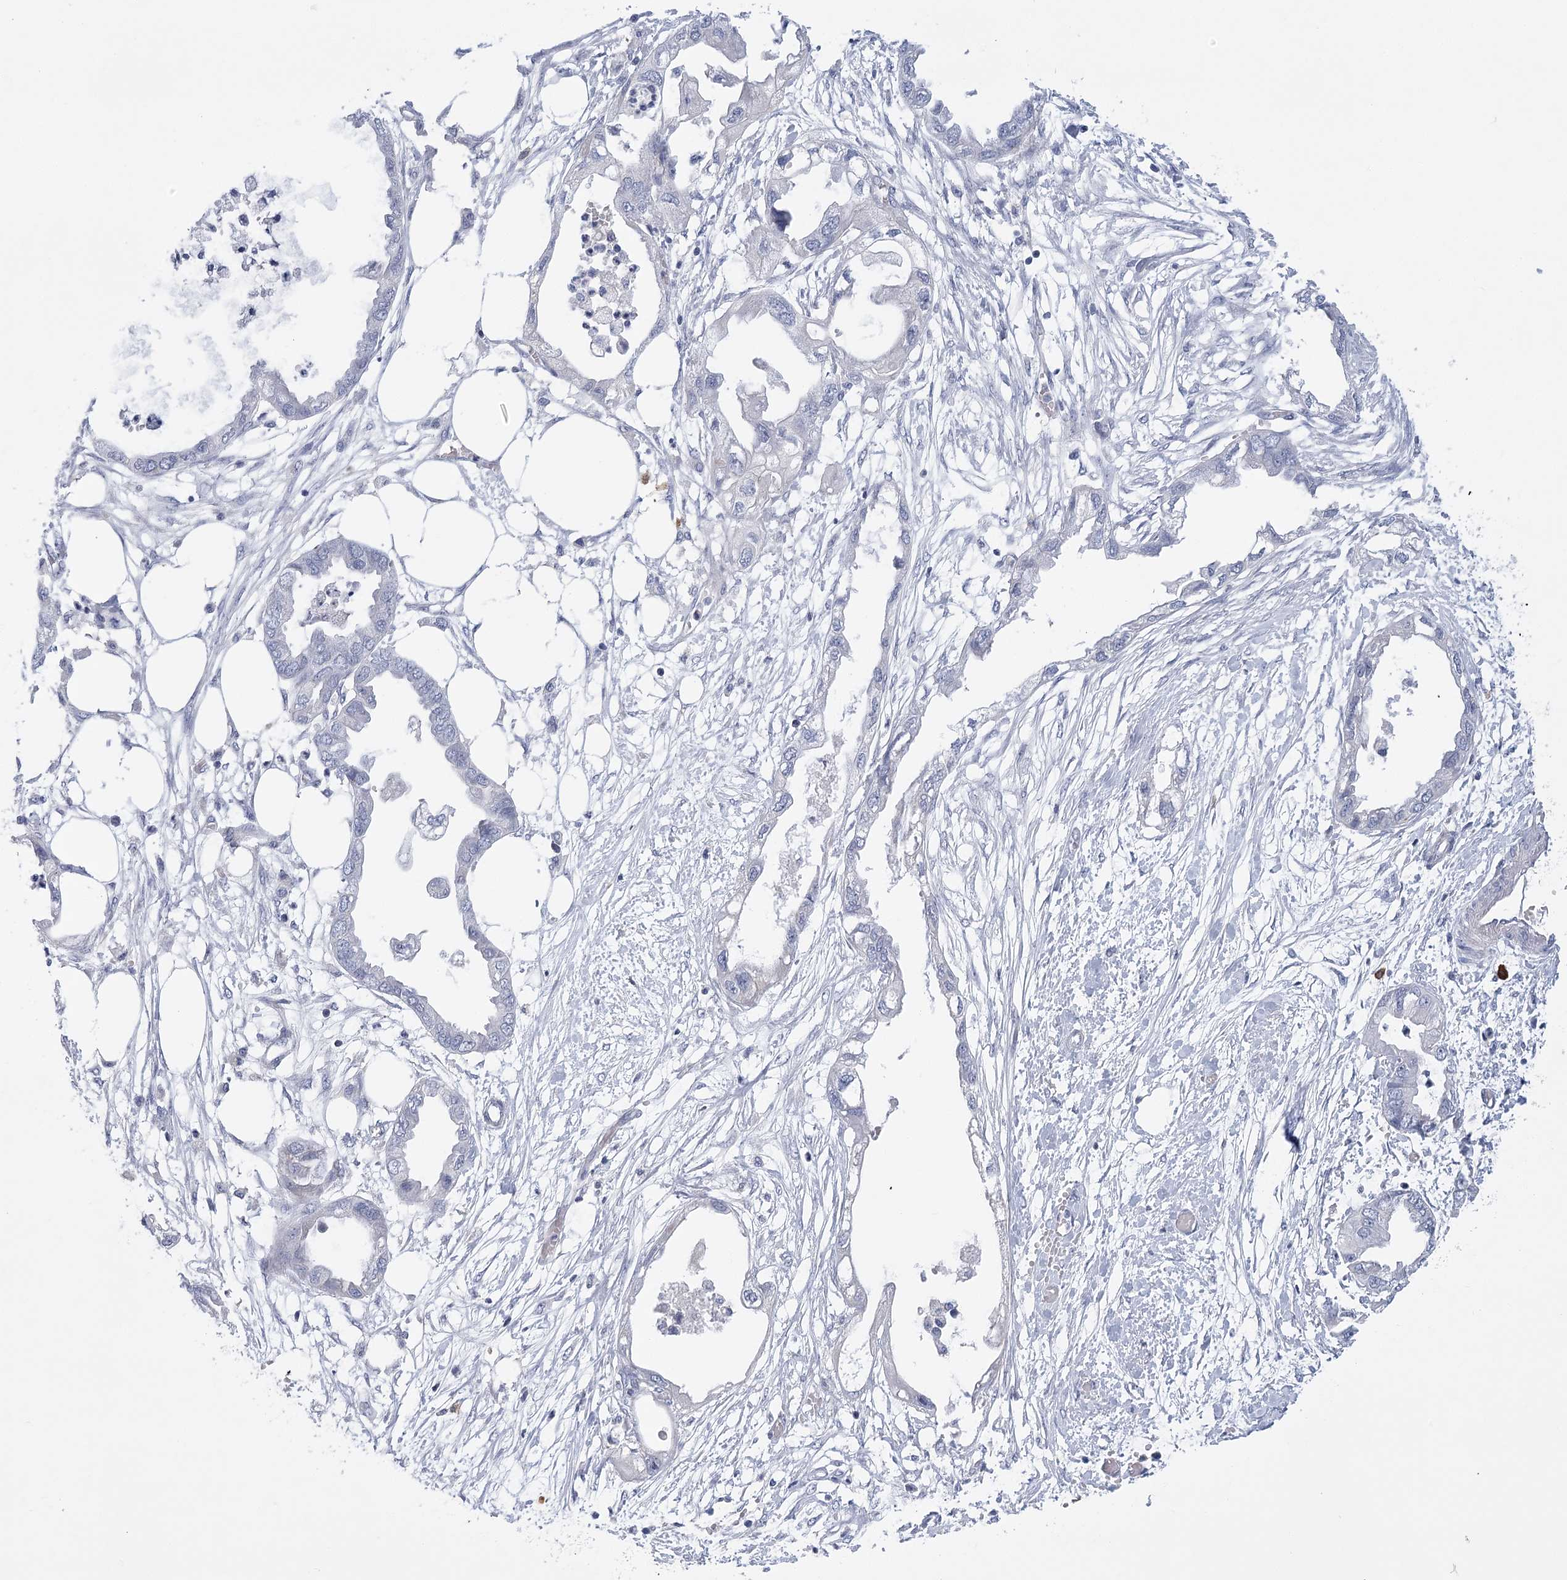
{"staining": {"intensity": "negative", "quantity": "none", "location": "none"}, "tissue": "endometrial cancer", "cell_type": "Tumor cells", "image_type": "cancer", "snomed": [{"axis": "morphology", "description": "Adenocarcinoma, NOS"}, {"axis": "morphology", "description": "Adenocarcinoma, metastatic, NOS"}, {"axis": "topography", "description": "Adipose tissue"}, {"axis": "topography", "description": "Endometrium"}], "caption": "The micrograph displays no staining of tumor cells in endometrial cancer. (Stains: DAB immunohistochemistry with hematoxylin counter stain, Microscopy: brightfield microscopy at high magnification).", "gene": "FAM76B", "patient": {"sex": "female", "age": 67}}